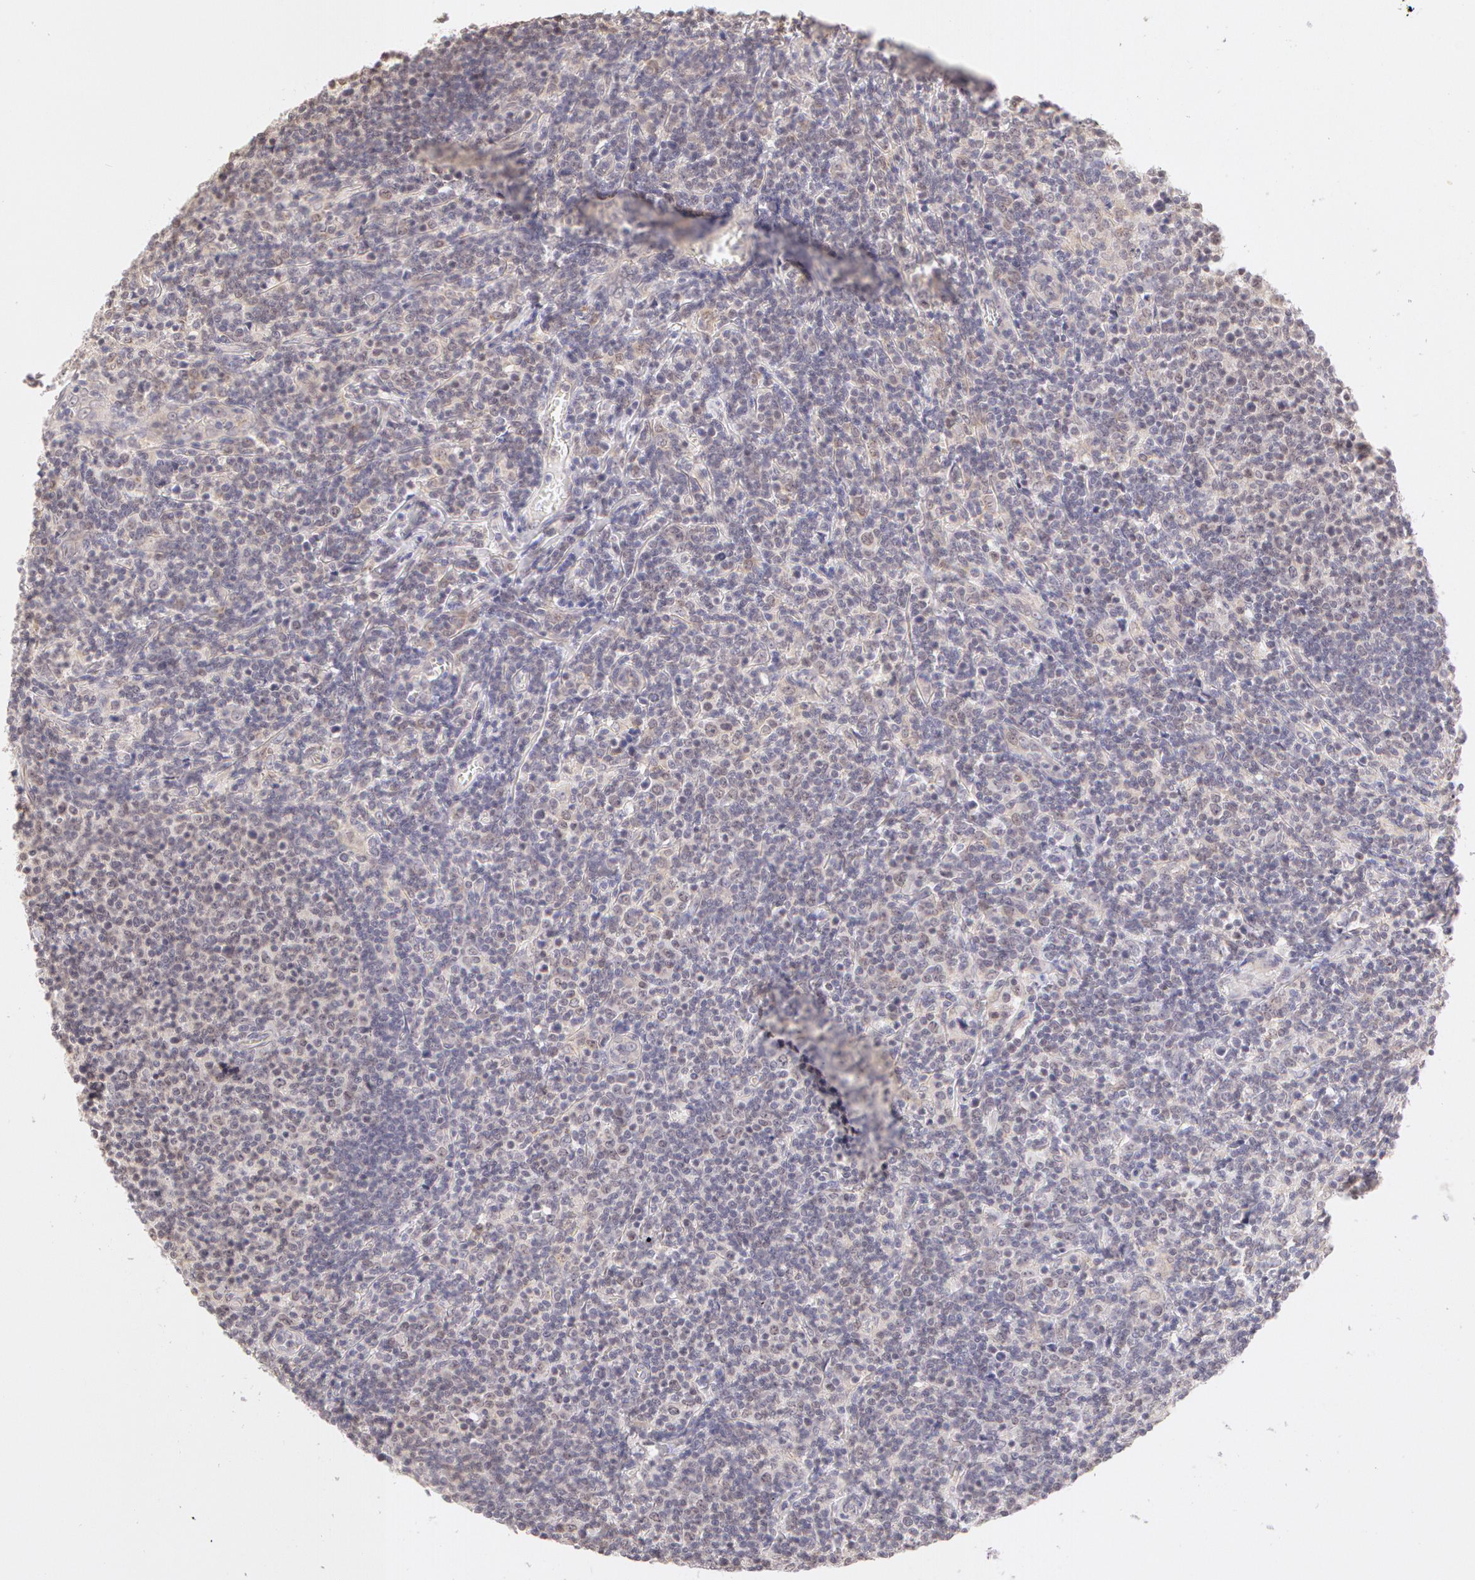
{"staining": {"intensity": "negative", "quantity": "none", "location": "none"}, "tissue": "lymphoma", "cell_type": "Tumor cells", "image_type": "cancer", "snomed": [{"axis": "morphology", "description": "Malignant lymphoma, non-Hodgkin's type, Low grade"}, {"axis": "topography", "description": "Lymph node"}], "caption": "IHC photomicrograph of neoplastic tissue: human lymphoma stained with DAB (3,3'-diaminobenzidine) reveals no significant protein positivity in tumor cells. The staining was performed using DAB to visualize the protein expression in brown, while the nuclei were stained in blue with hematoxylin (Magnification: 20x).", "gene": "ZNF597", "patient": {"sex": "male", "age": 74}}